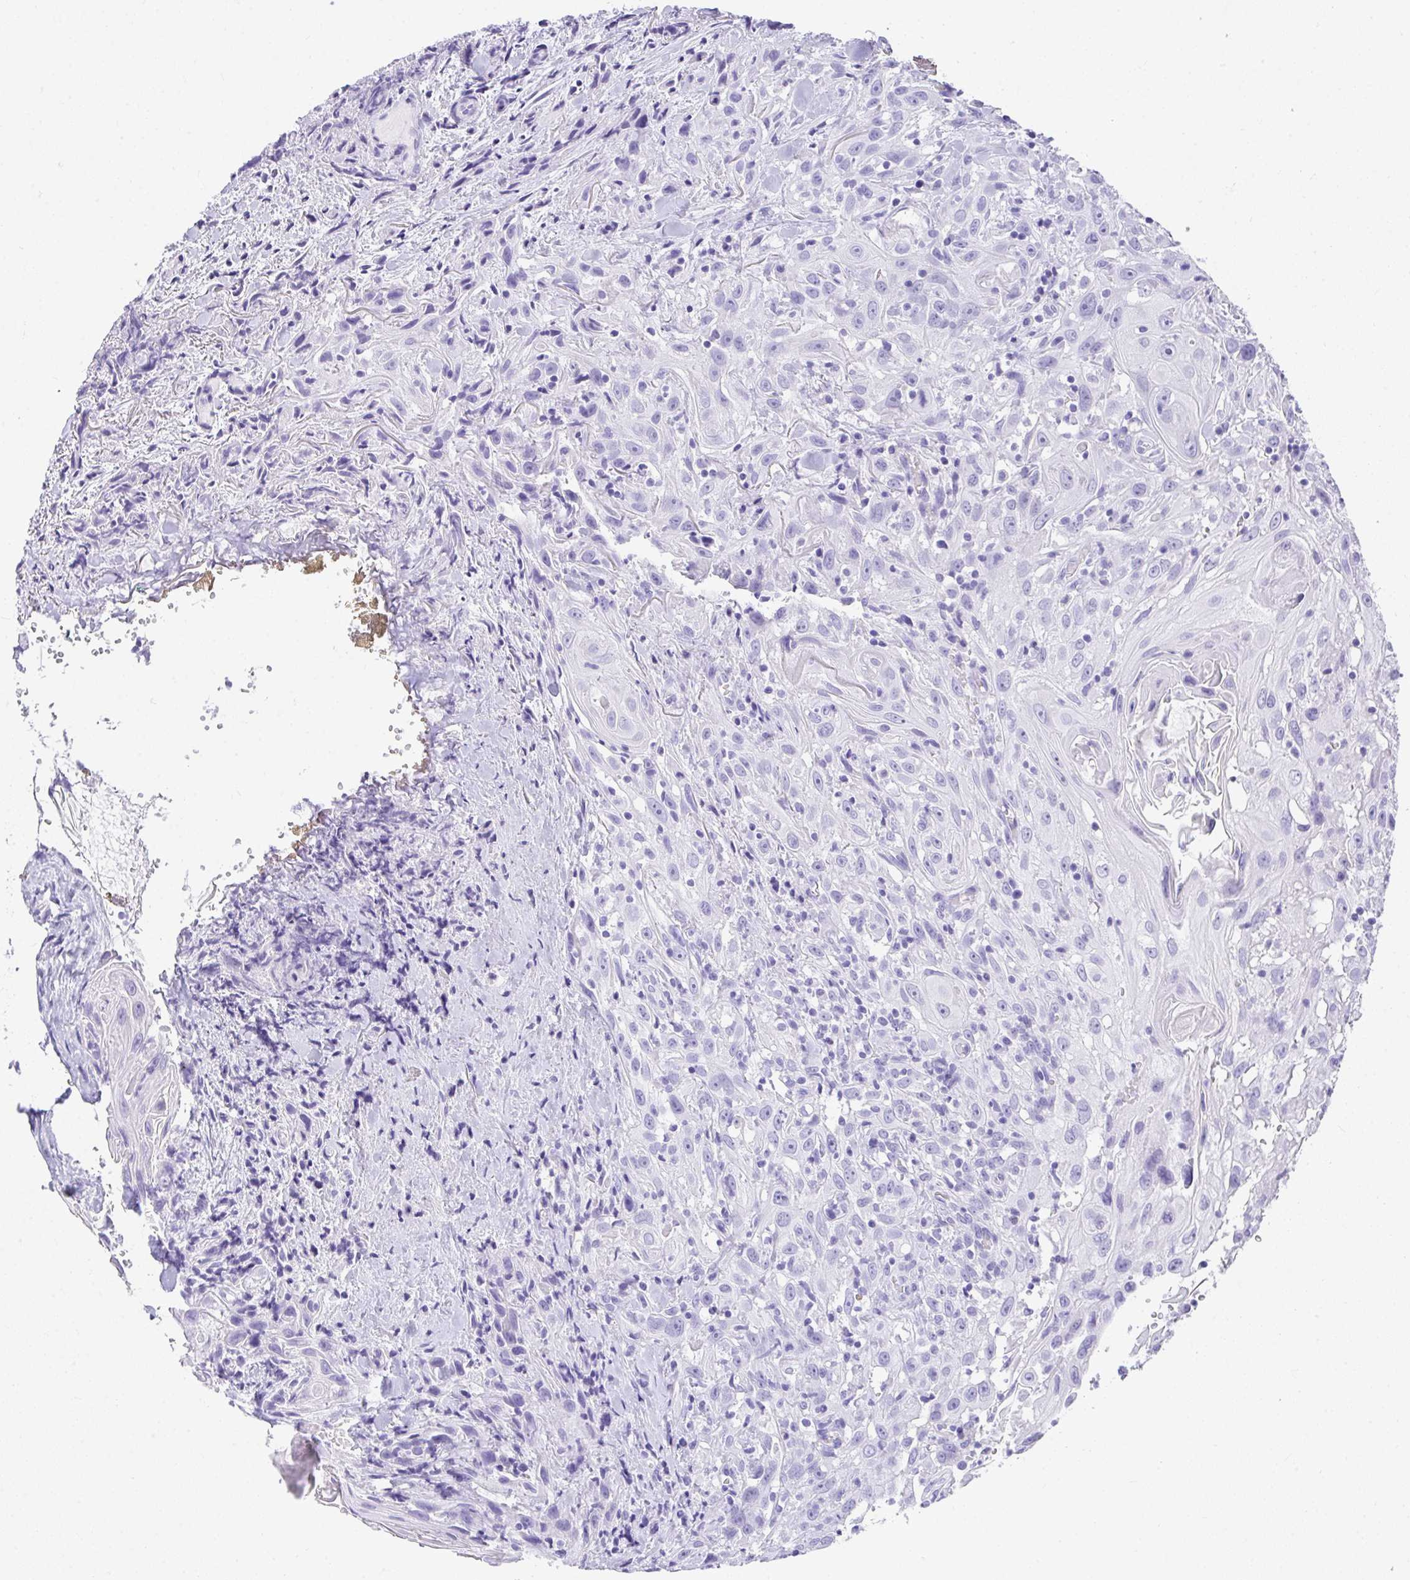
{"staining": {"intensity": "negative", "quantity": "none", "location": "none"}, "tissue": "head and neck cancer", "cell_type": "Tumor cells", "image_type": "cancer", "snomed": [{"axis": "morphology", "description": "Squamous cell carcinoma, NOS"}, {"axis": "topography", "description": "Head-Neck"}], "caption": "A micrograph of squamous cell carcinoma (head and neck) stained for a protein displays no brown staining in tumor cells.", "gene": "AVIL", "patient": {"sex": "female", "age": 95}}